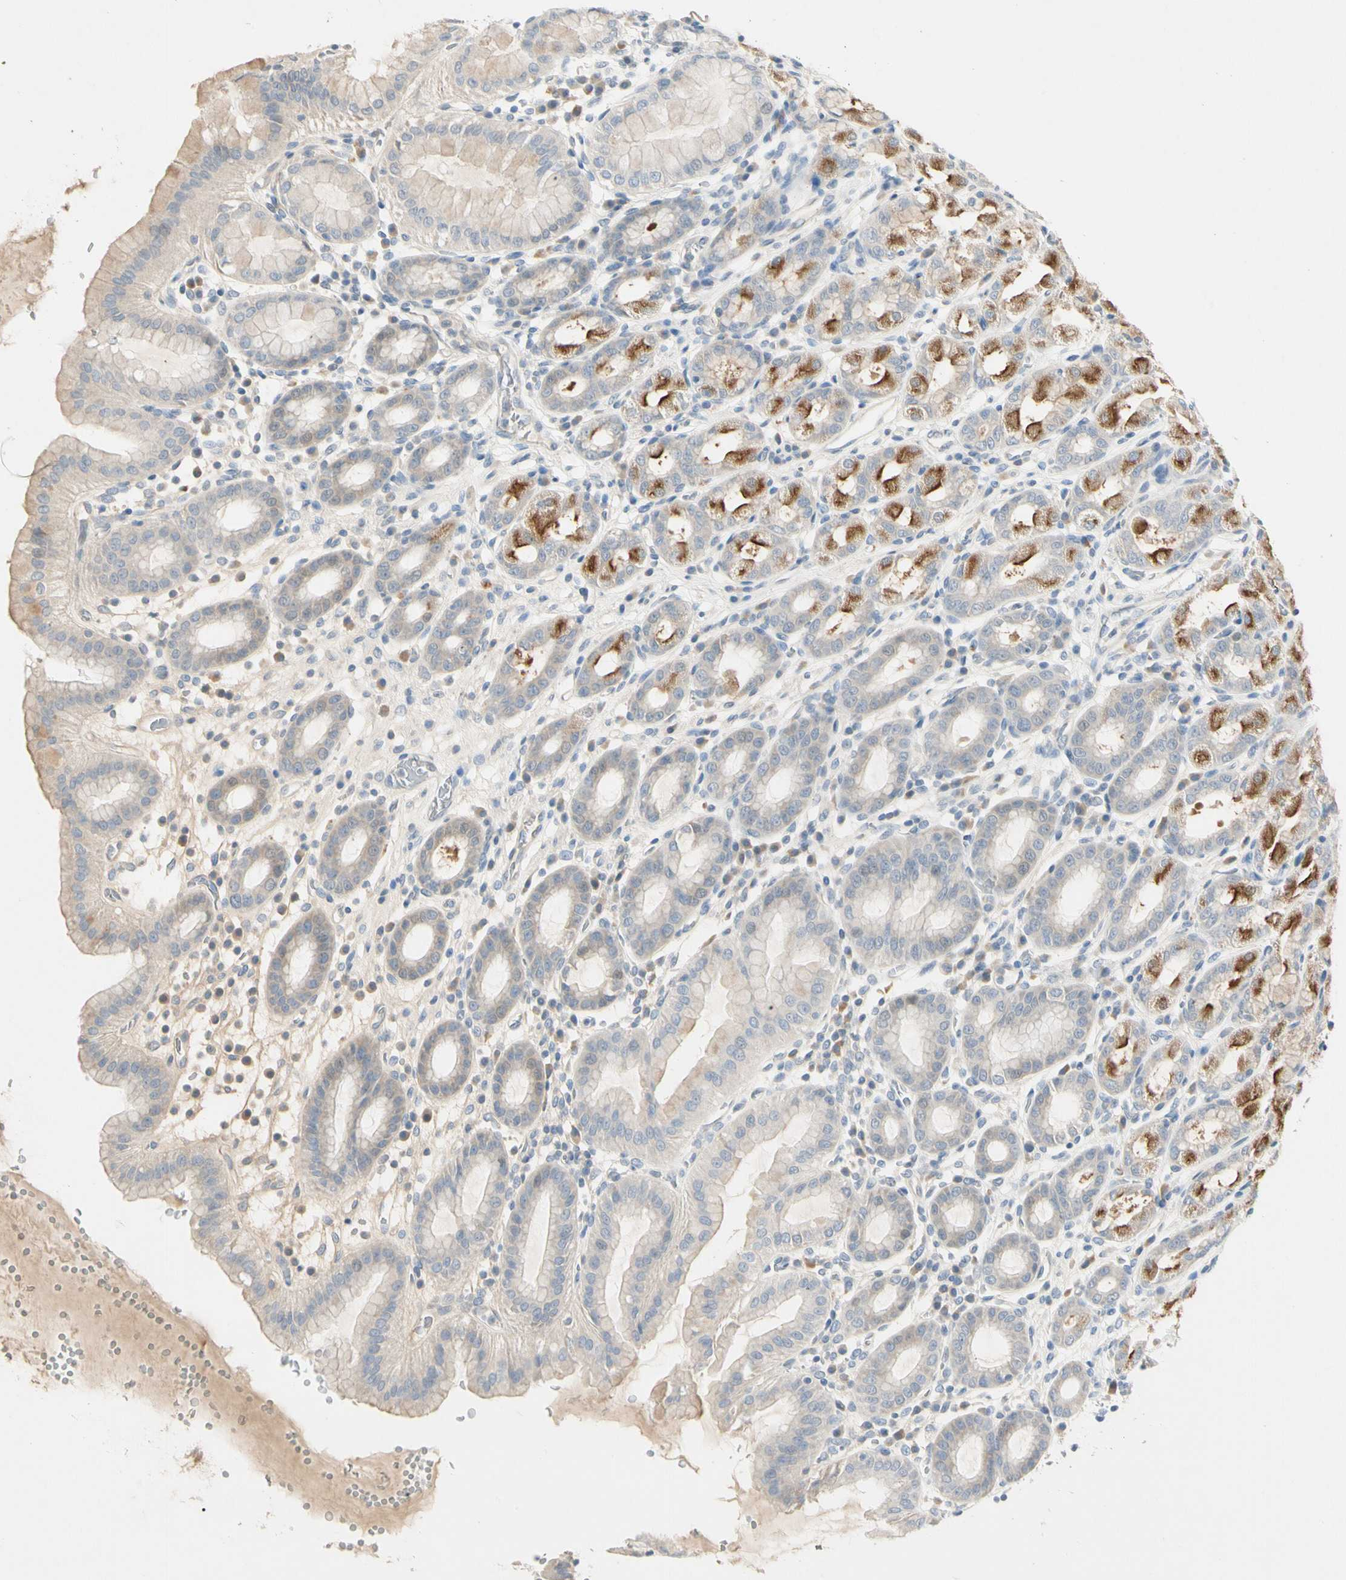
{"staining": {"intensity": "strong", "quantity": "<25%", "location": "cytoplasmic/membranous"}, "tissue": "stomach", "cell_type": "Glandular cells", "image_type": "normal", "snomed": [{"axis": "morphology", "description": "Normal tissue, NOS"}, {"axis": "topography", "description": "Stomach, upper"}], "caption": "An IHC image of normal tissue is shown. Protein staining in brown shows strong cytoplasmic/membranous positivity in stomach within glandular cells.", "gene": "PRSS21", "patient": {"sex": "male", "age": 68}}